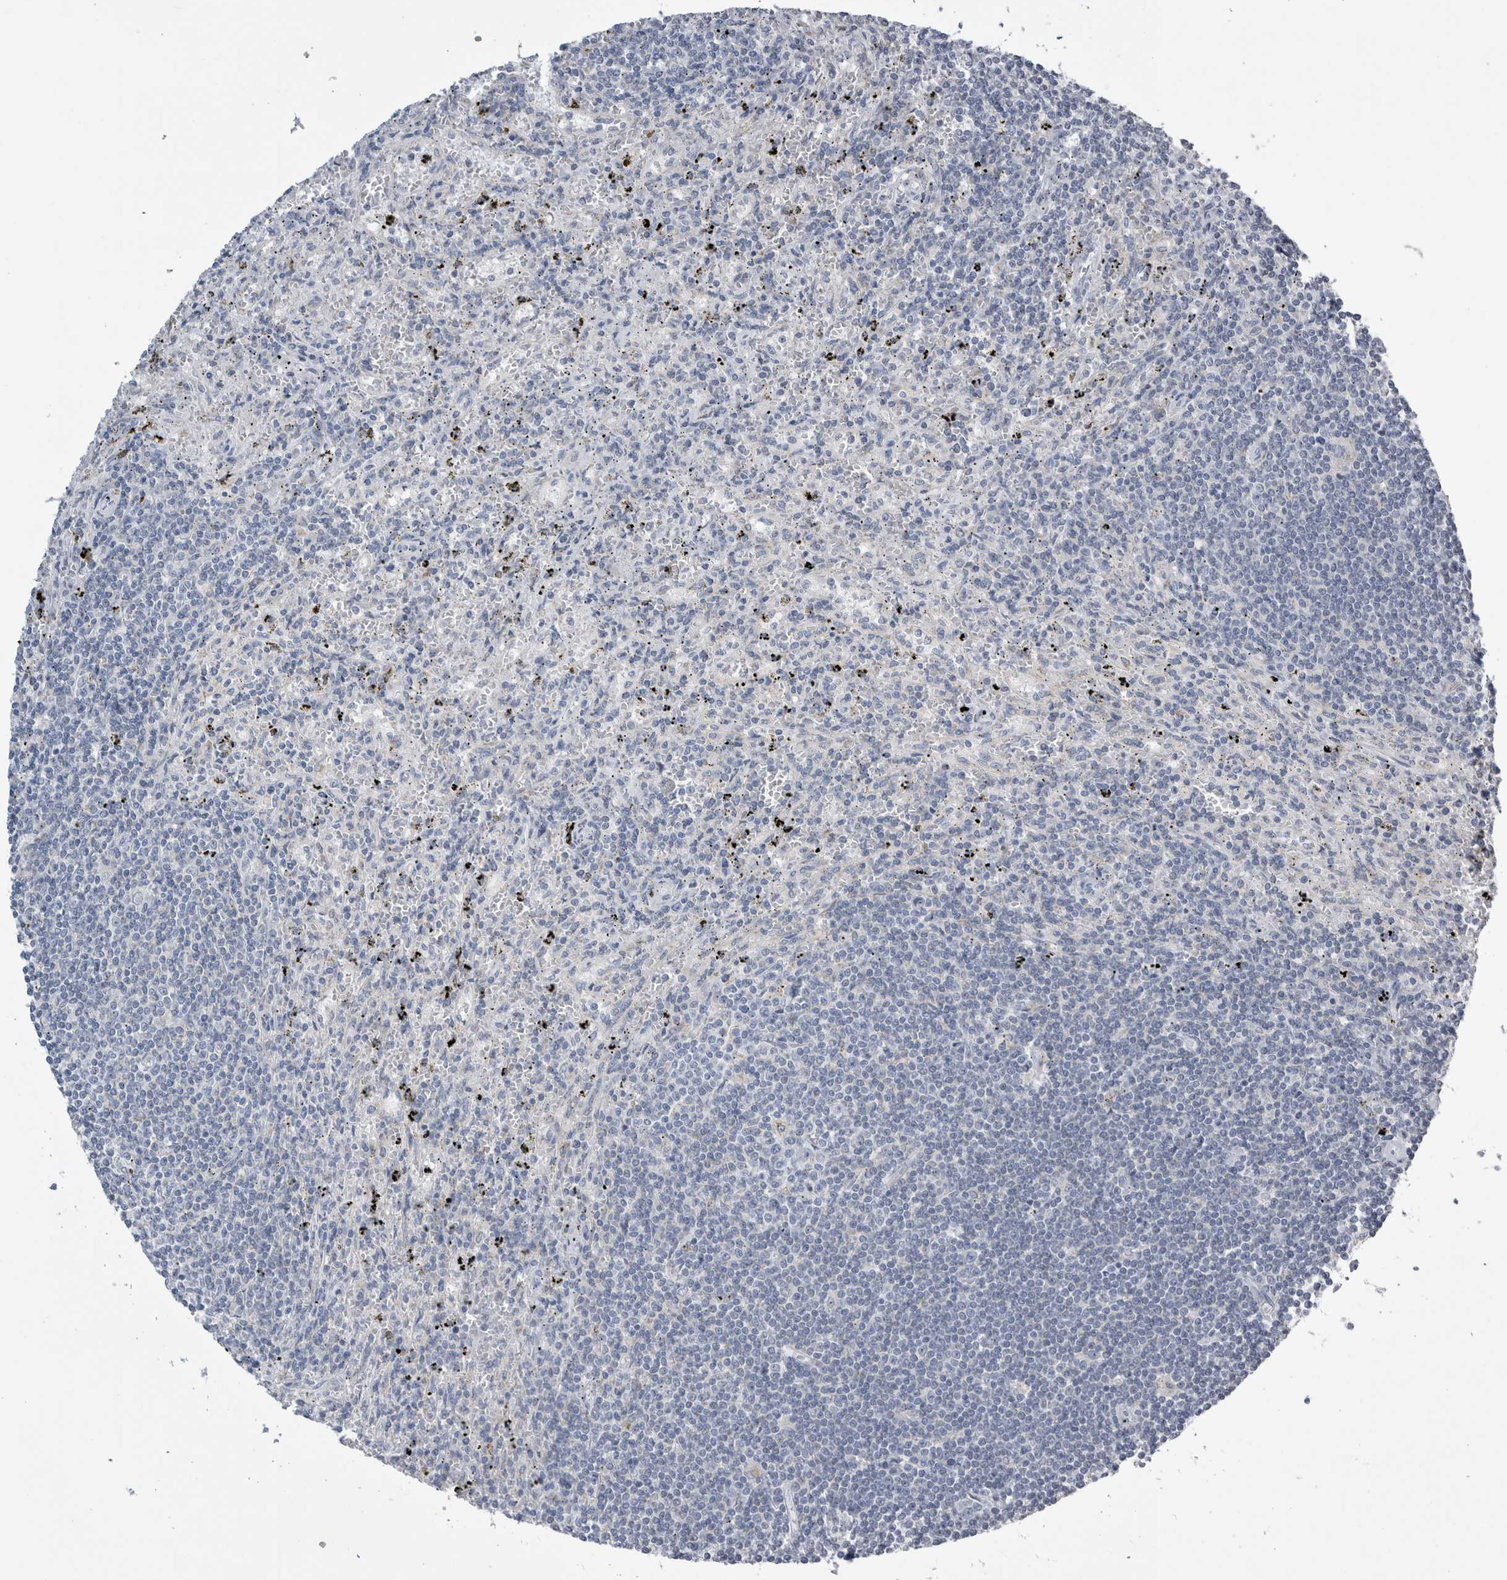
{"staining": {"intensity": "negative", "quantity": "none", "location": "none"}, "tissue": "lymphoma", "cell_type": "Tumor cells", "image_type": "cancer", "snomed": [{"axis": "morphology", "description": "Malignant lymphoma, non-Hodgkin's type, Low grade"}, {"axis": "topography", "description": "Spleen"}], "caption": "Tumor cells are negative for protein expression in human malignant lymphoma, non-Hodgkin's type (low-grade).", "gene": "DHRS4", "patient": {"sex": "male", "age": 76}}